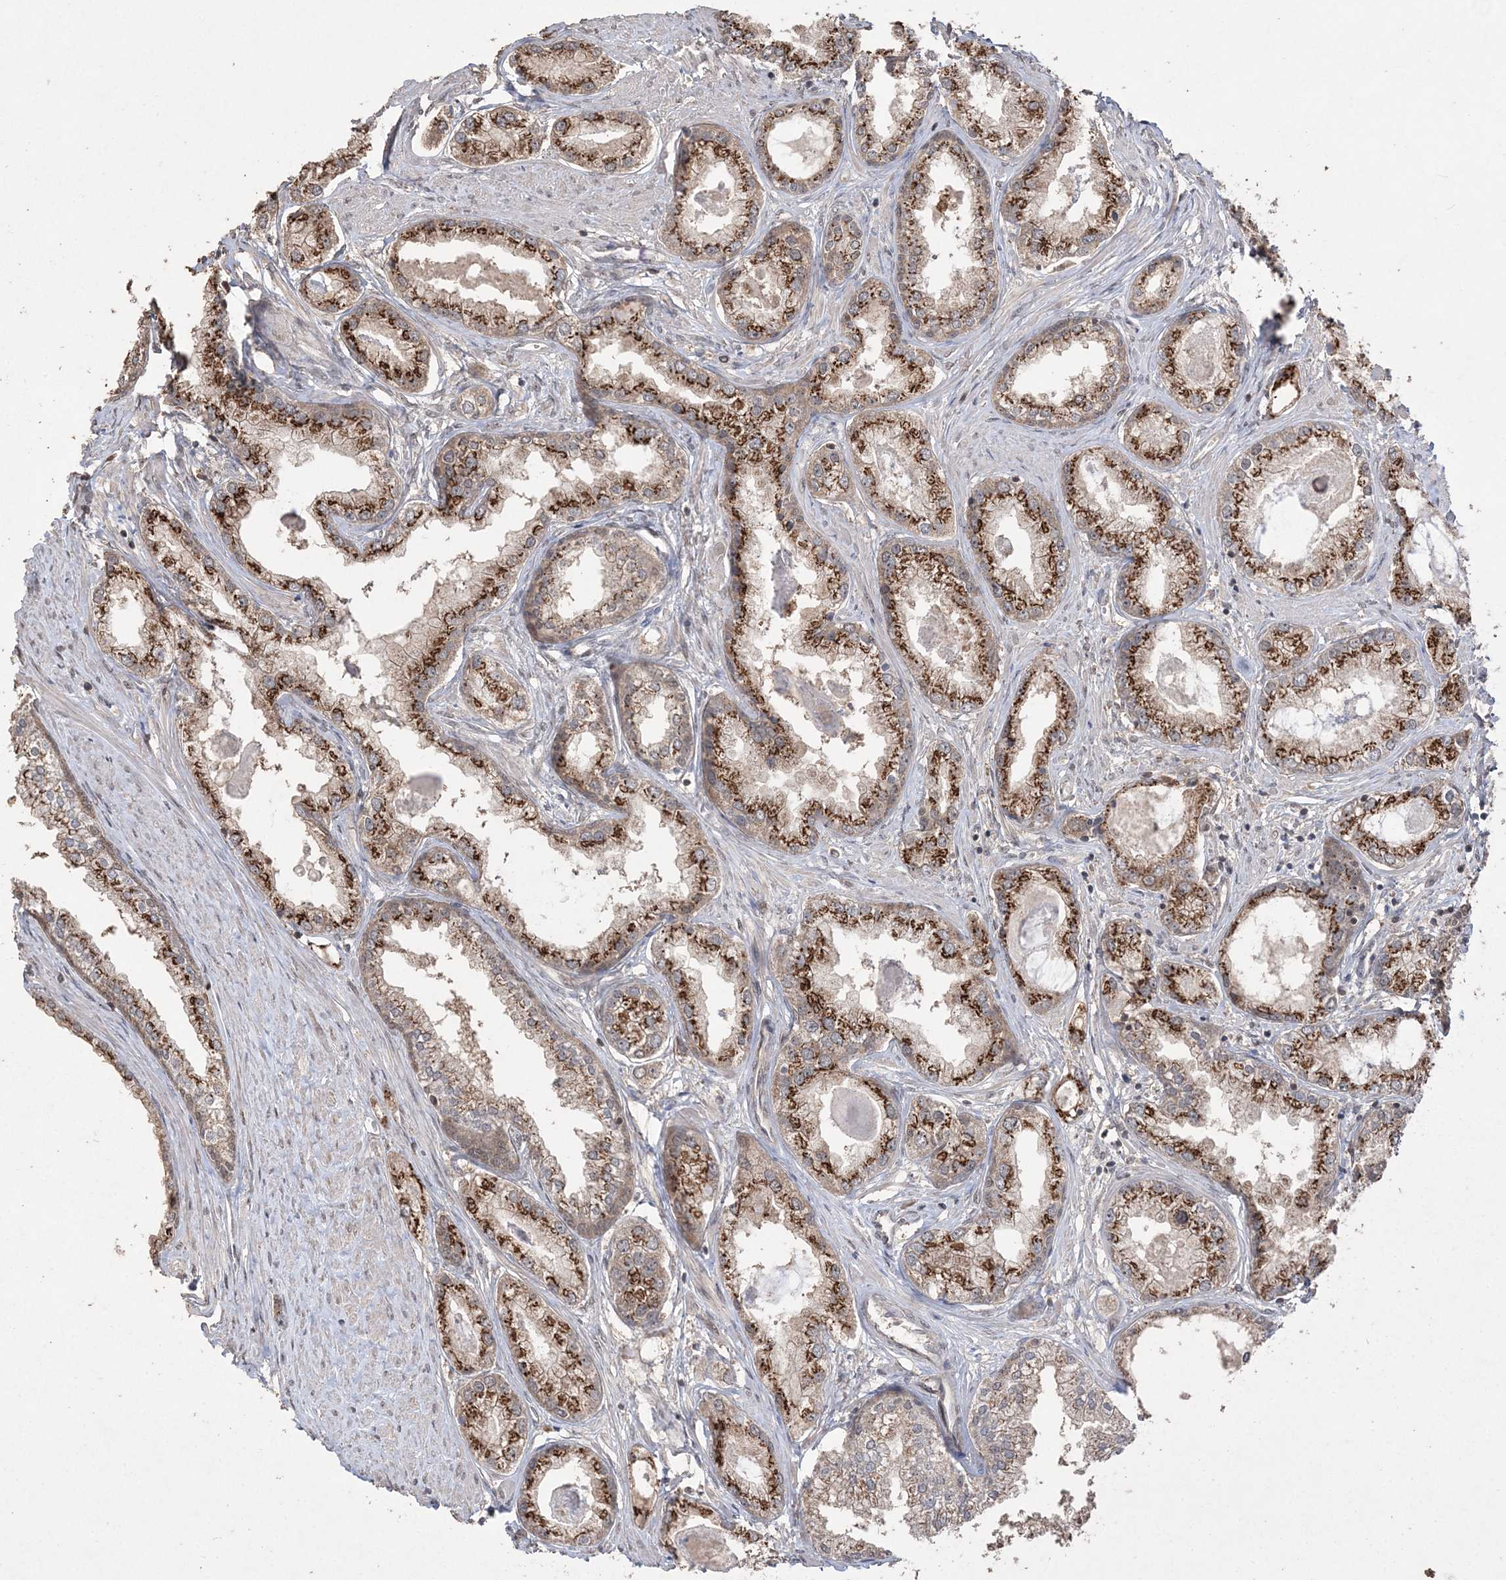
{"staining": {"intensity": "strong", "quantity": ">75%", "location": "cytoplasmic/membranous"}, "tissue": "prostate cancer", "cell_type": "Tumor cells", "image_type": "cancer", "snomed": [{"axis": "morphology", "description": "Adenocarcinoma, Low grade"}, {"axis": "topography", "description": "Prostate"}], "caption": "Low-grade adenocarcinoma (prostate) was stained to show a protein in brown. There is high levels of strong cytoplasmic/membranous positivity in about >75% of tumor cells. Immunohistochemistry (ihc) stains the protein in brown and the nuclei are stained blue.", "gene": "EHHADH", "patient": {"sex": "male", "age": 62}}